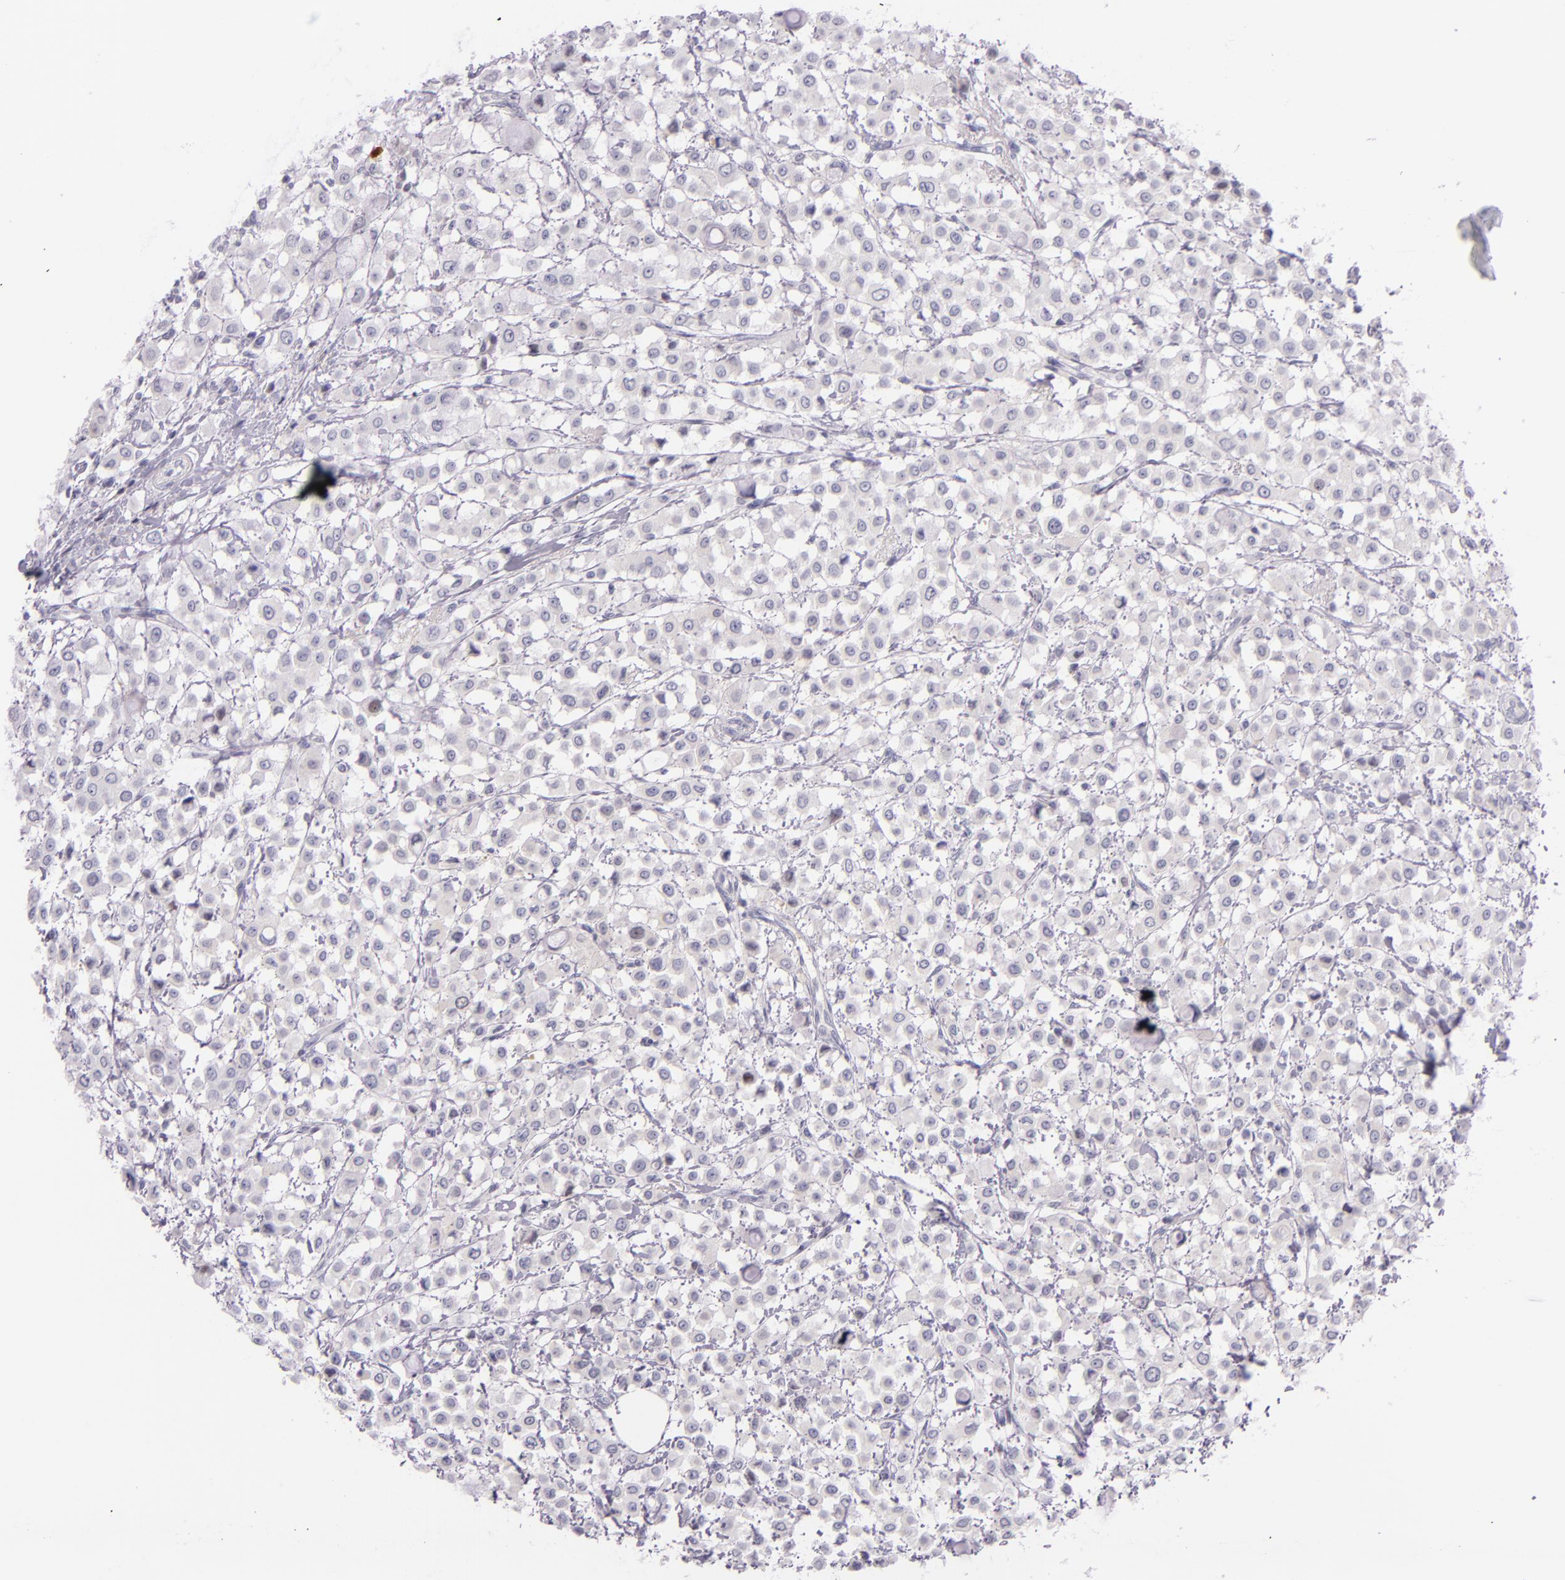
{"staining": {"intensity": "negative", "quantity": "none", "location": "none"}, "tissue": "breast cancer", "cell_type": "Tumor cells", "image_type": "cancer", "snomed": [{"axis": "morphology", "description": "Lobular carcinoma"}, {"axis": "topography", "description": "Breast"}], "caption": "Protein analysis of breast cancer (lobular carcinoma) demonstrates no significant staining in tumor cells.", "gene": "HSP90AA1", "patient": {"sex": "female", "age": 85}}